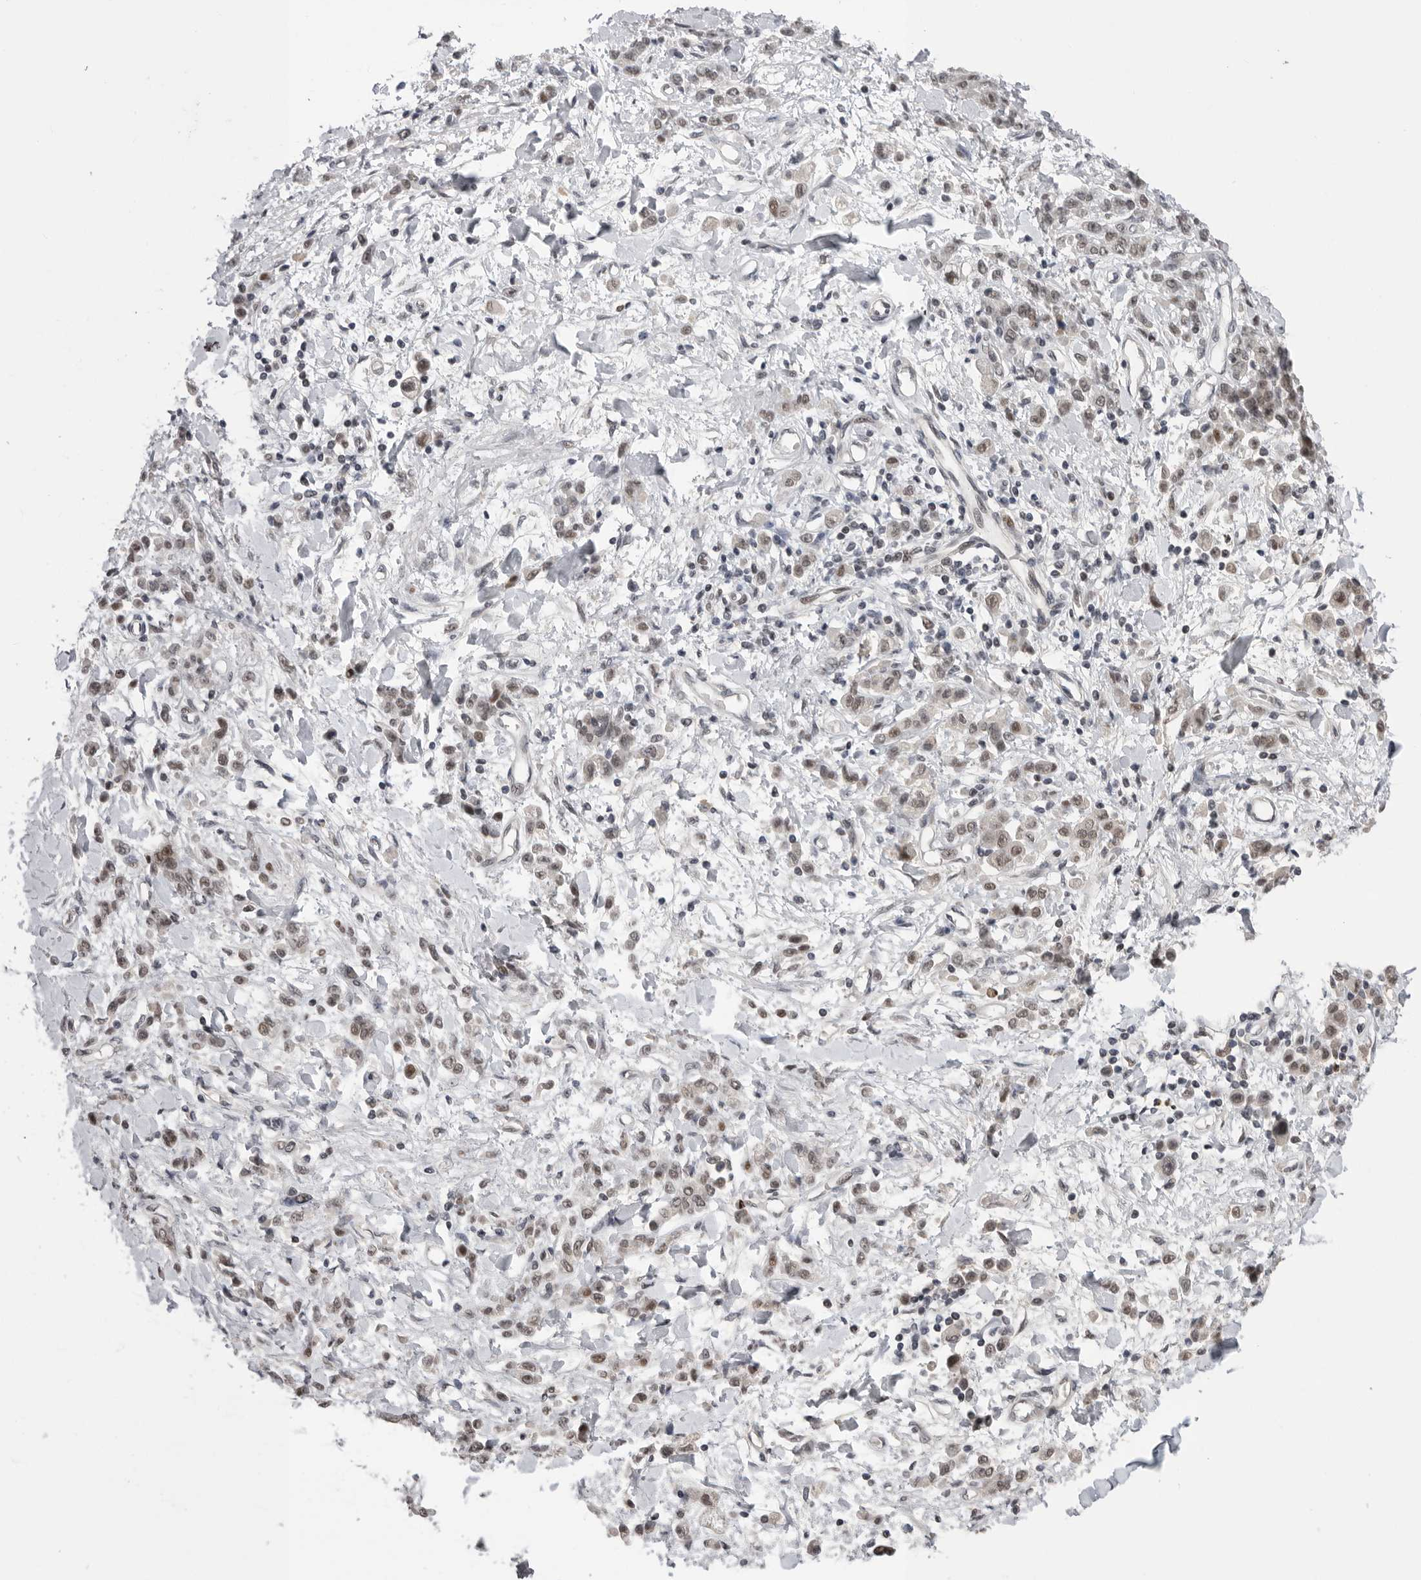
{"staining": {"intensity": "moderate", "quantity": ">75%", "location": "nuclear"}, "tissue": "stomach cancer", "cell_type": "Tumor cells", "image_type": "cancer", "snomed": [{"axis": "morphology", "description": "Normal tissue, NOS"}, {"axis": "morphology", "description": "Adenocarcinoma, NOS"}, {"axis": "topography", "description": "Stomach"}], "caption": "Immunohistochemistry (IHC) histopathology image of stomach cancer (adenocarcinoma) stained for a protein (brown), which demonstrates medium levels of moderate nuclear positivity in approximately >75% of tumor cells.", "gene": "POU5F1", "patient": {"sex": "male", "age": 82}}